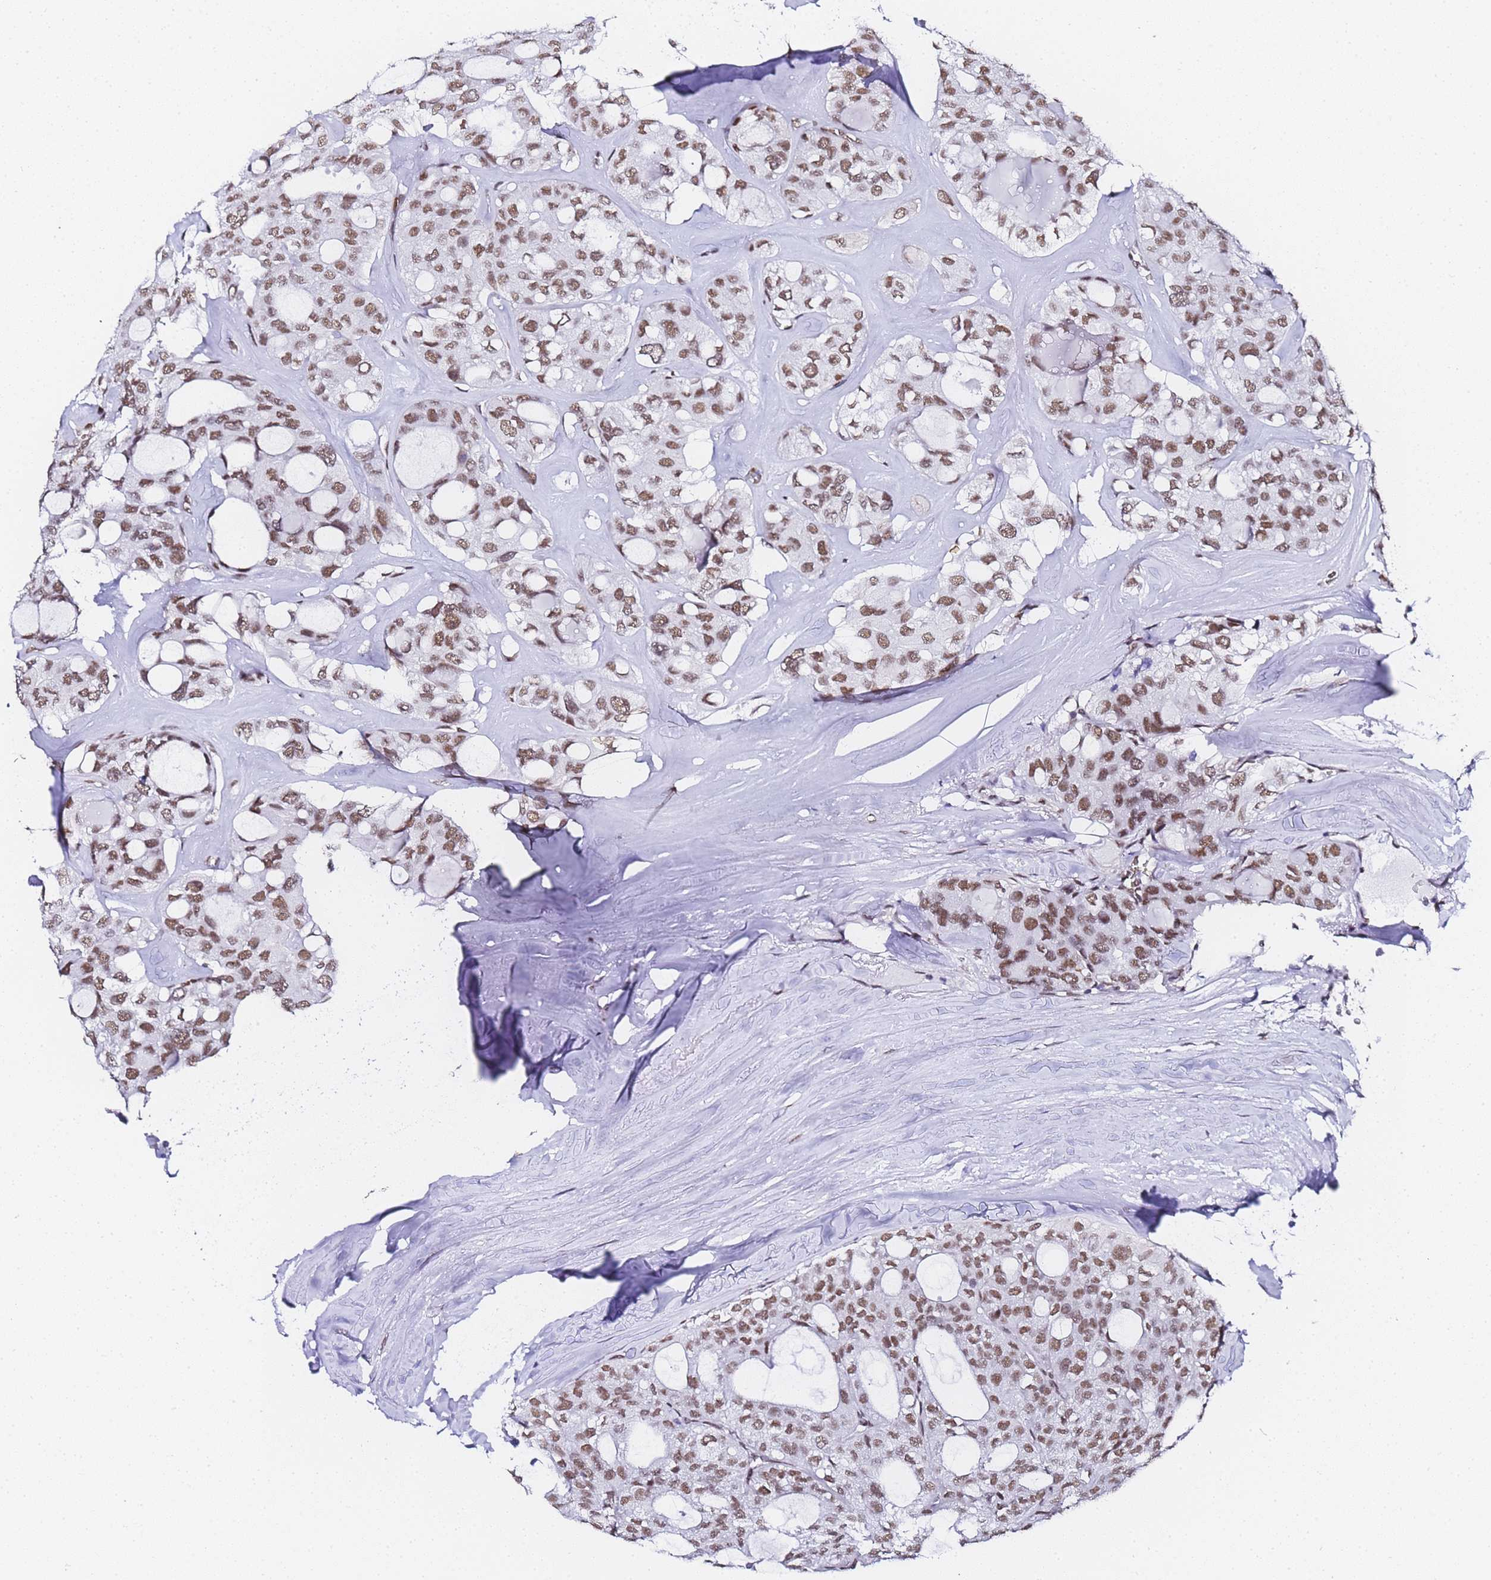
{"staining": {"intensity": "moderate", "quantity": ">75%", "location": "nuclear"}, "tissue": "thyroid cancer", "cell_type": "Tumor cells", "image_type": "cancer", "snomed": [{"axis": "morphology", "description": "Follicular adenoma carcinoma, NOS"}, {"axis": "topography", "description": "Thyroid gland"}], "caption": "A histopathology image of human thyroid follicular adenoma carcinoma stained for a protein exhibits moderate nuclear brown staining in tumor cells.", "gene": "POLR1A", "patient": {"sex": "male", "age": 75}}